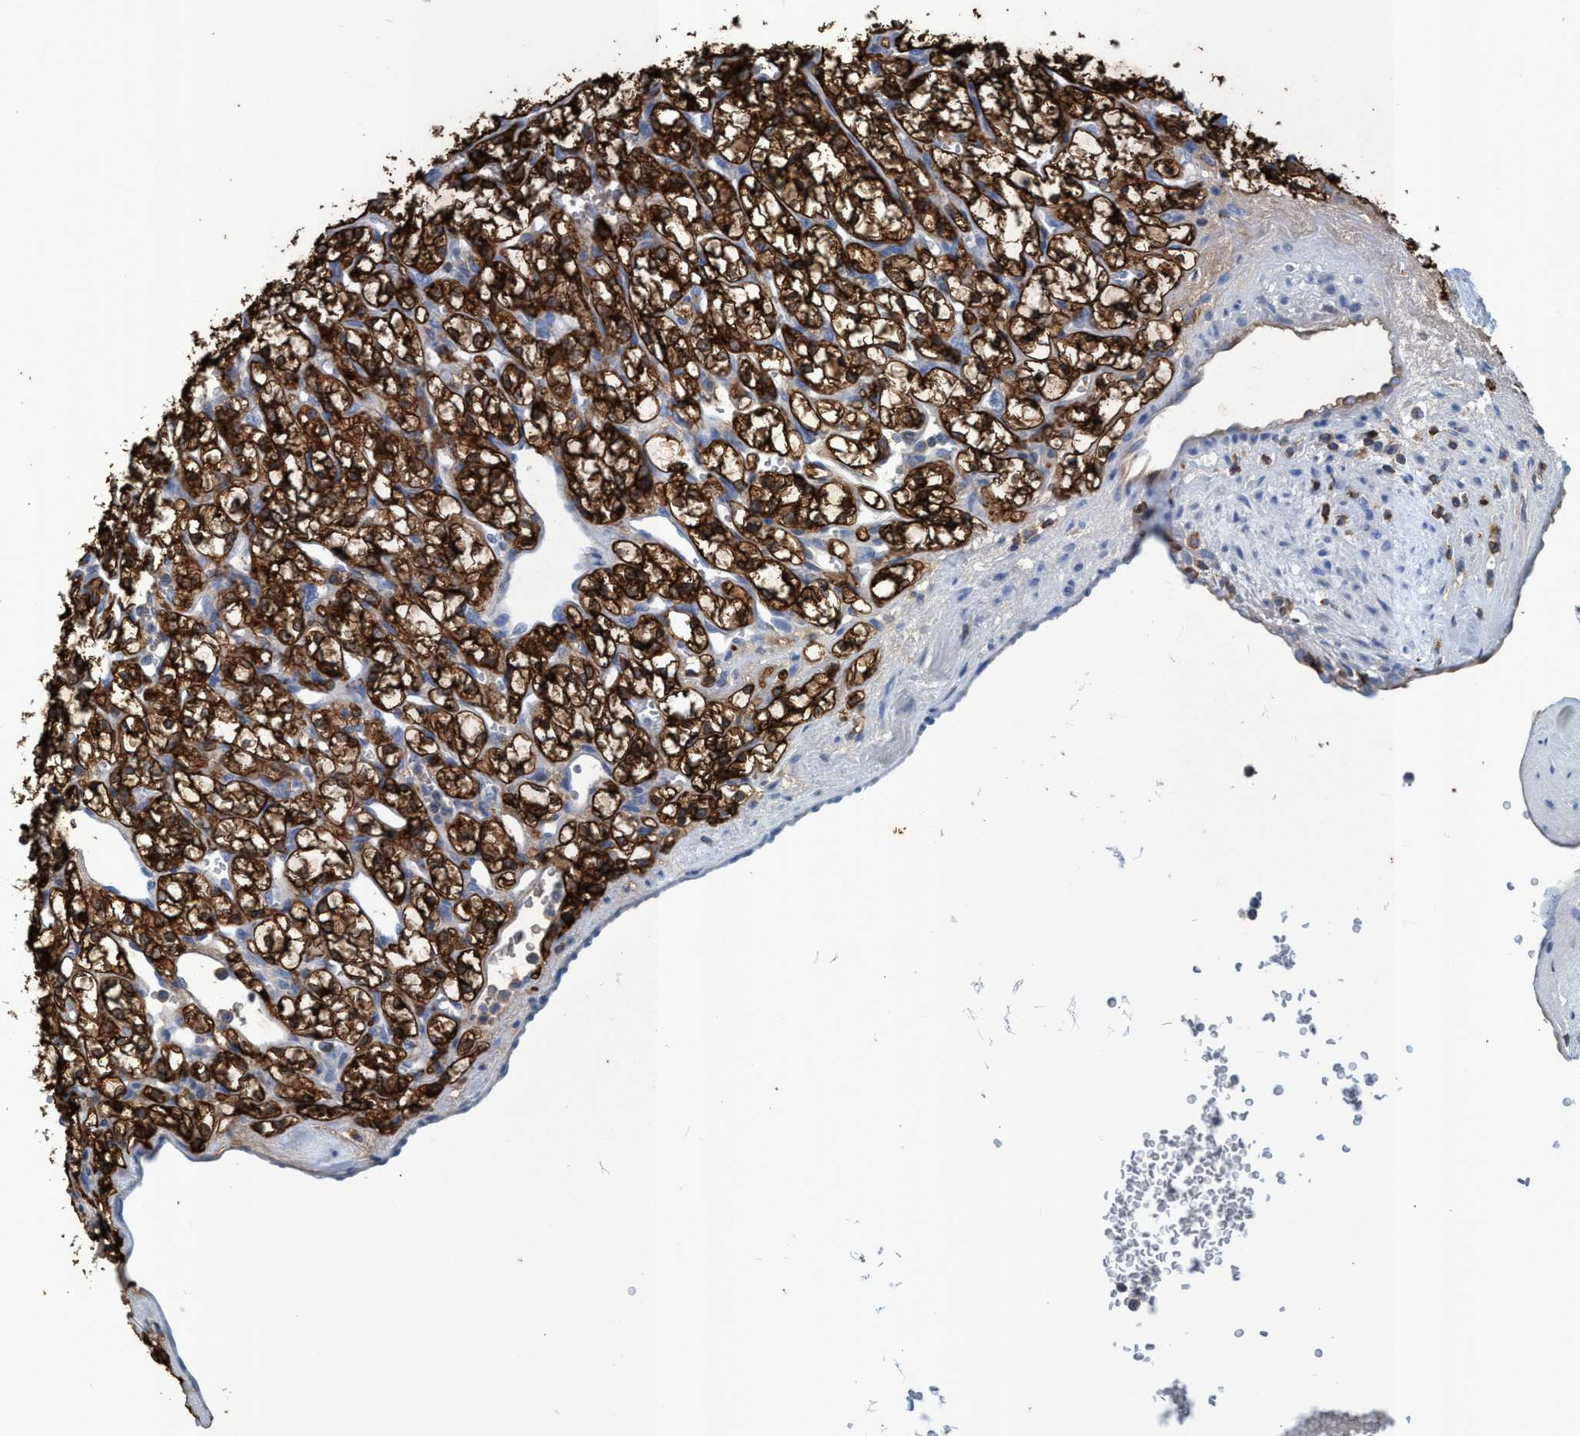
{"staining": {"intensity": "strong", "quantity": ">75%", "location": "cytoplasmic/membranous"}, "tissue": "renal cancer", "cell_type": "Tumor cells", "image_type": "cancer", "snomed": [{"axis": "morphology", "description": "Adenocarcinoma, NOS"}, {"axis": "topography", "description": "Kidney"}], "caption": "Renal cancer (adenocarcinoma) stained for a protein reveals strong cytoplasmic/membranous positivity in tumor cells.", "gene": "EZR", "patient": {"sex": "female", "age": 69}}